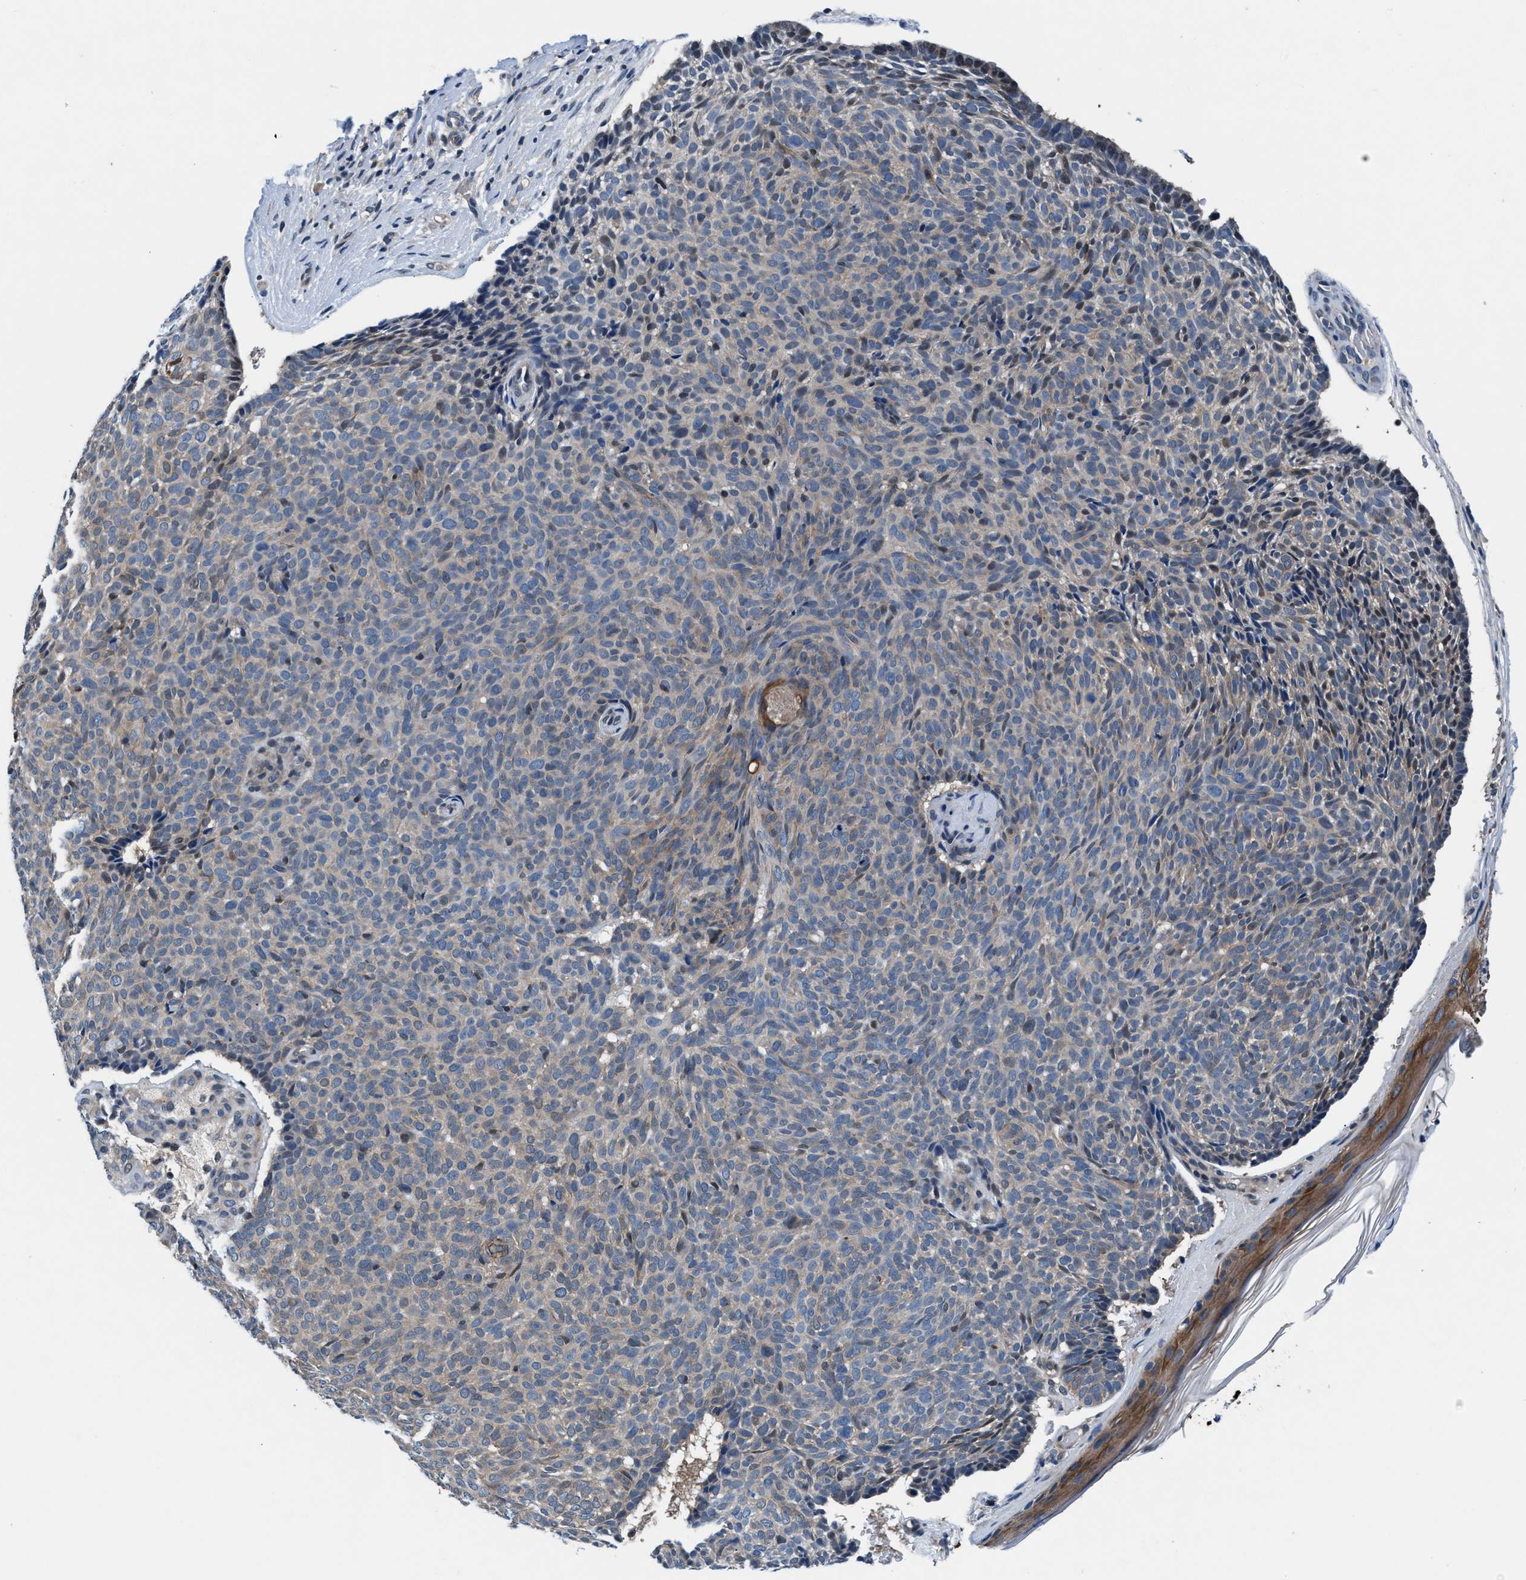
{"staining": {"intensity": "weak", "quantity": "<25%", "location": "cytoplasmic/membranous"}, "tissue": "skin cancer", "cell_type": "Tumor cells", "image_type": "cancer", "snomed": [{"axis": "morphology", "description": "Basal cell carcinoma"}, {"axis": "topography", "description": "Skin"}], "caption": "IHC histopathology image of neoplastic tissue: skin cancer stained with DAB (3,3'-diaminobenzidine) exhibits no significant protein staining in tumor cells.", "gene": "PRPSAP2", "patient": {"sex": "male", "age": 61}}